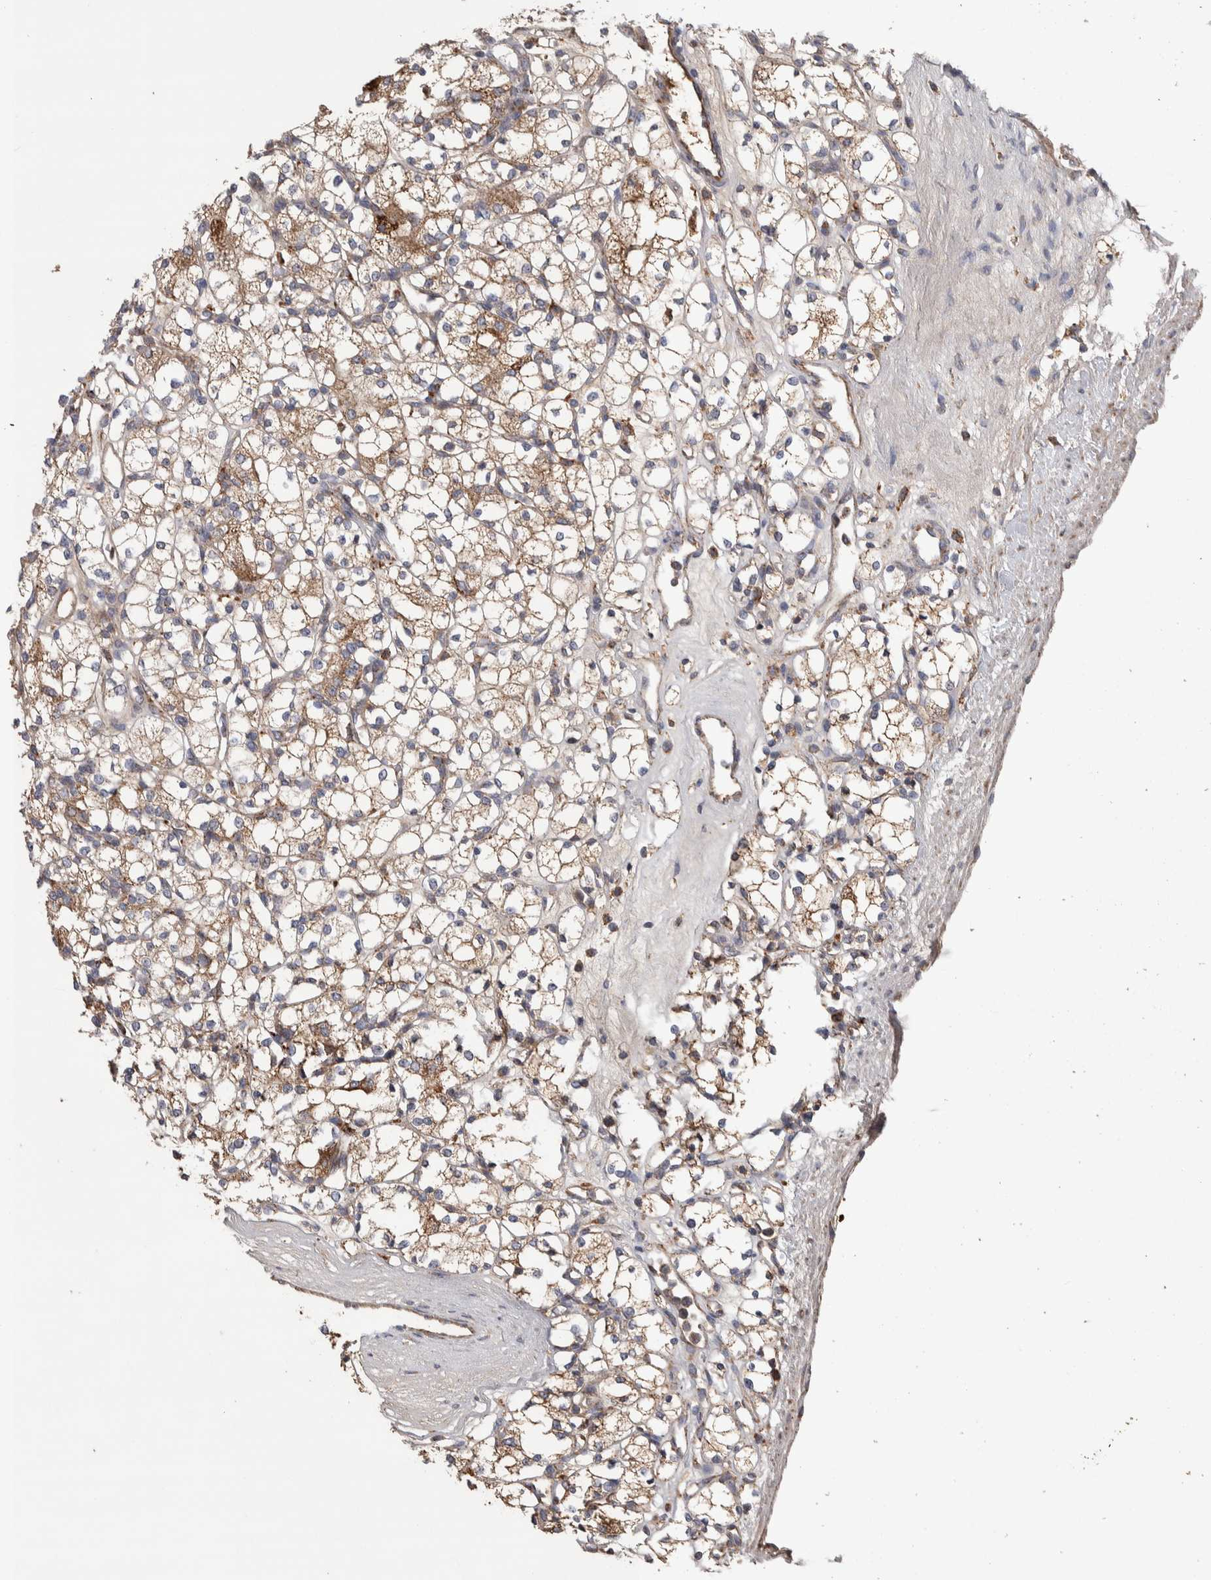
{"staining": {"intensity": "moderate", "quantity": ">75%", "location": "cytoplasmic/membranous"}, "tissue": "renal cancer", "cell_type": "Tumor cells", "image_type": "cancer", "snomed": [{"axis": "morphology", "description": "Adenocarcinoma, NOS"}, {"axis": "topography", "description": "Kidney"}], "caption": "Human renal adenocarcinoma stained with a protein marker demonstrates moderate staining in tumor cells.", "gene": "SCO1", "patient": {"sex": "male", "age": 77}}